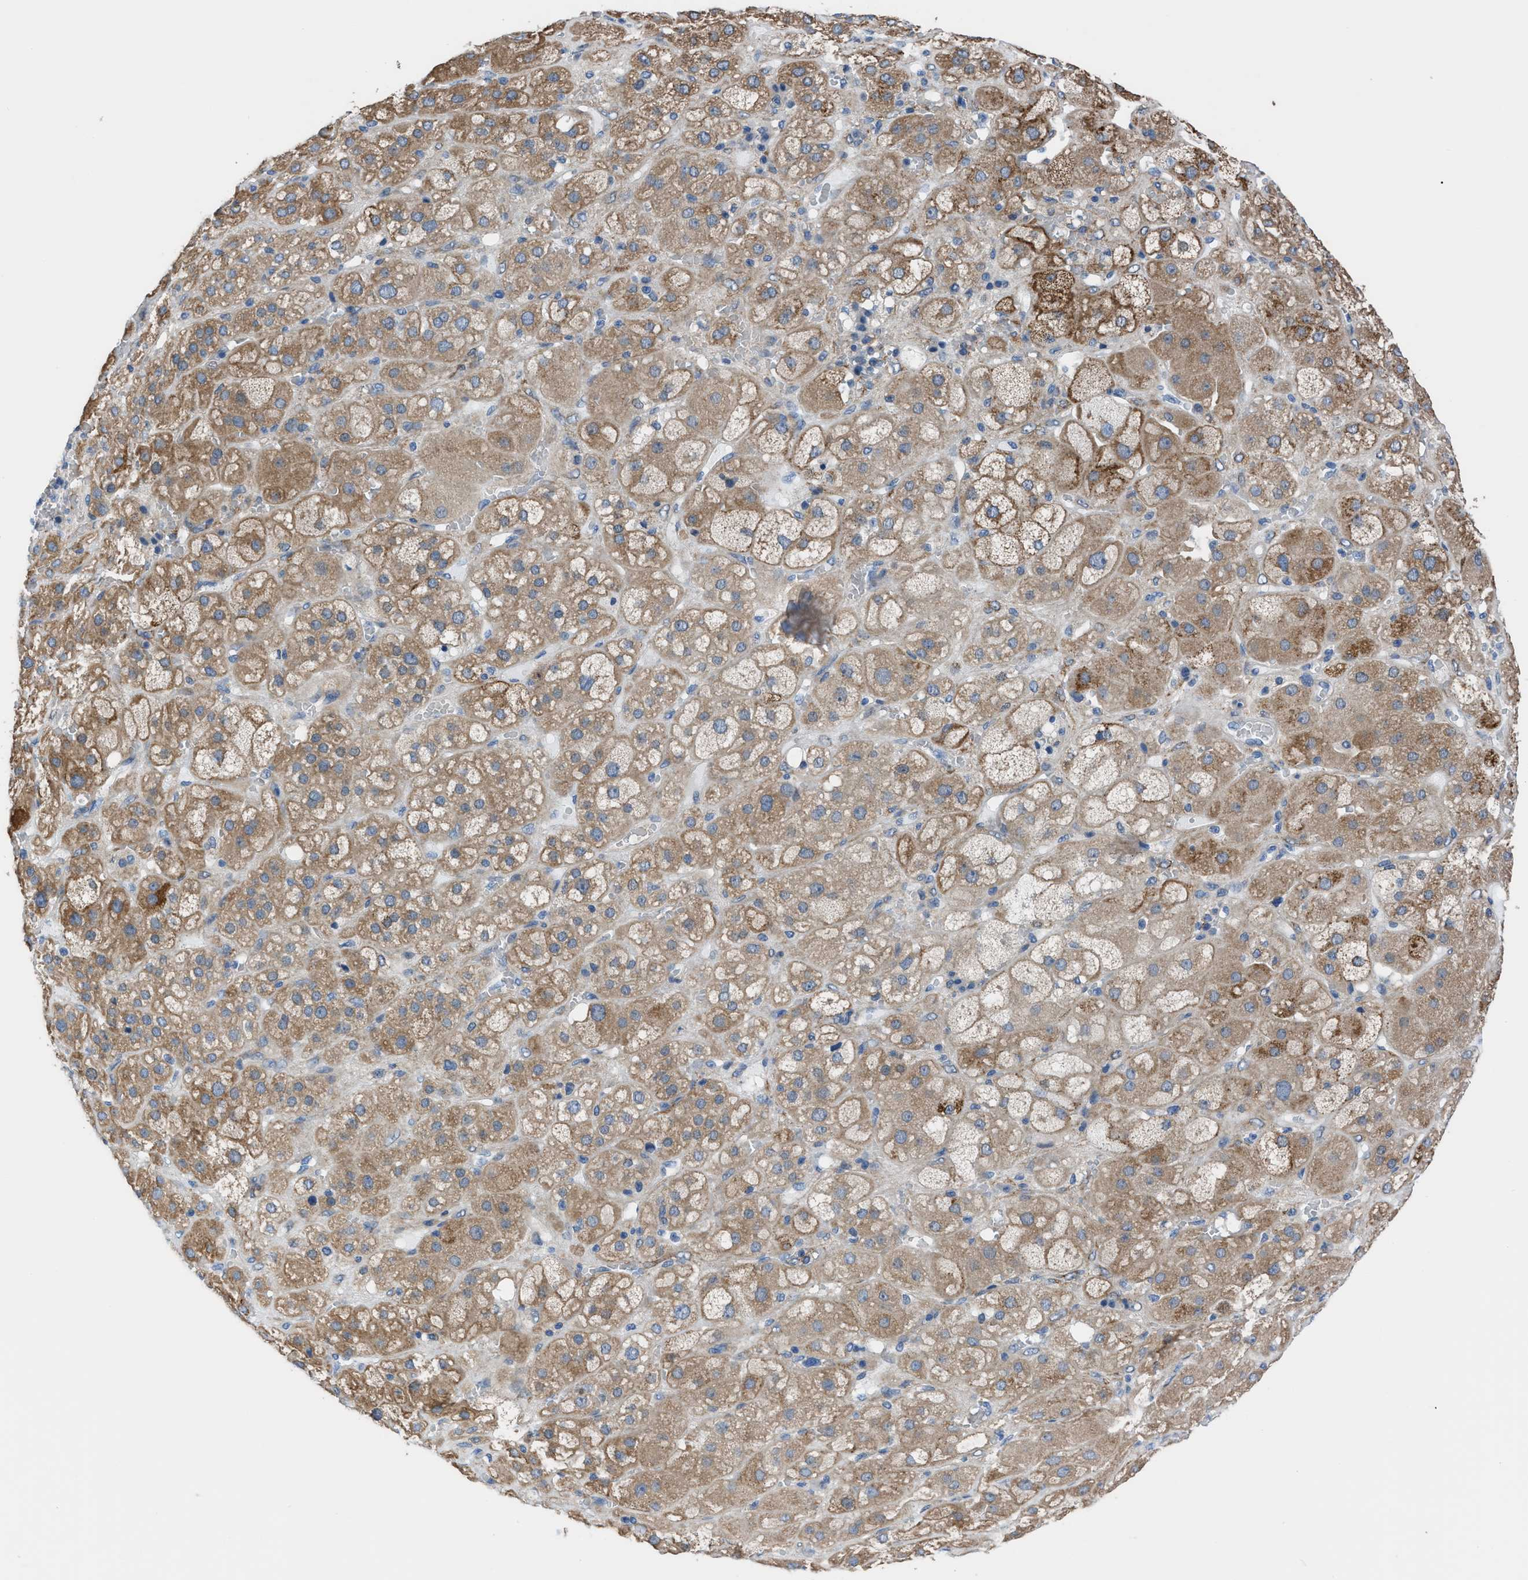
{"staining": {"intensity": "moderate", "quantity": ">75%", "location": "cytoplasmic/membranous"}, "tissue": "adrenal gland", "cell_type": "Glandular cells", "image_type": "normal", "snomed": [{"axis": "morphology", "description": "Normal tissue, NOS"}, {"axis": "topography", "description": "Adrenal gland"}], "caption": "Moderate cytoplasmic/membranous protein positivity is appreciated in approximately >75% of glandular cells in adrenal gland.", "gene": "TMEM45B", "patient": {"sex": "female", "age": 47}}